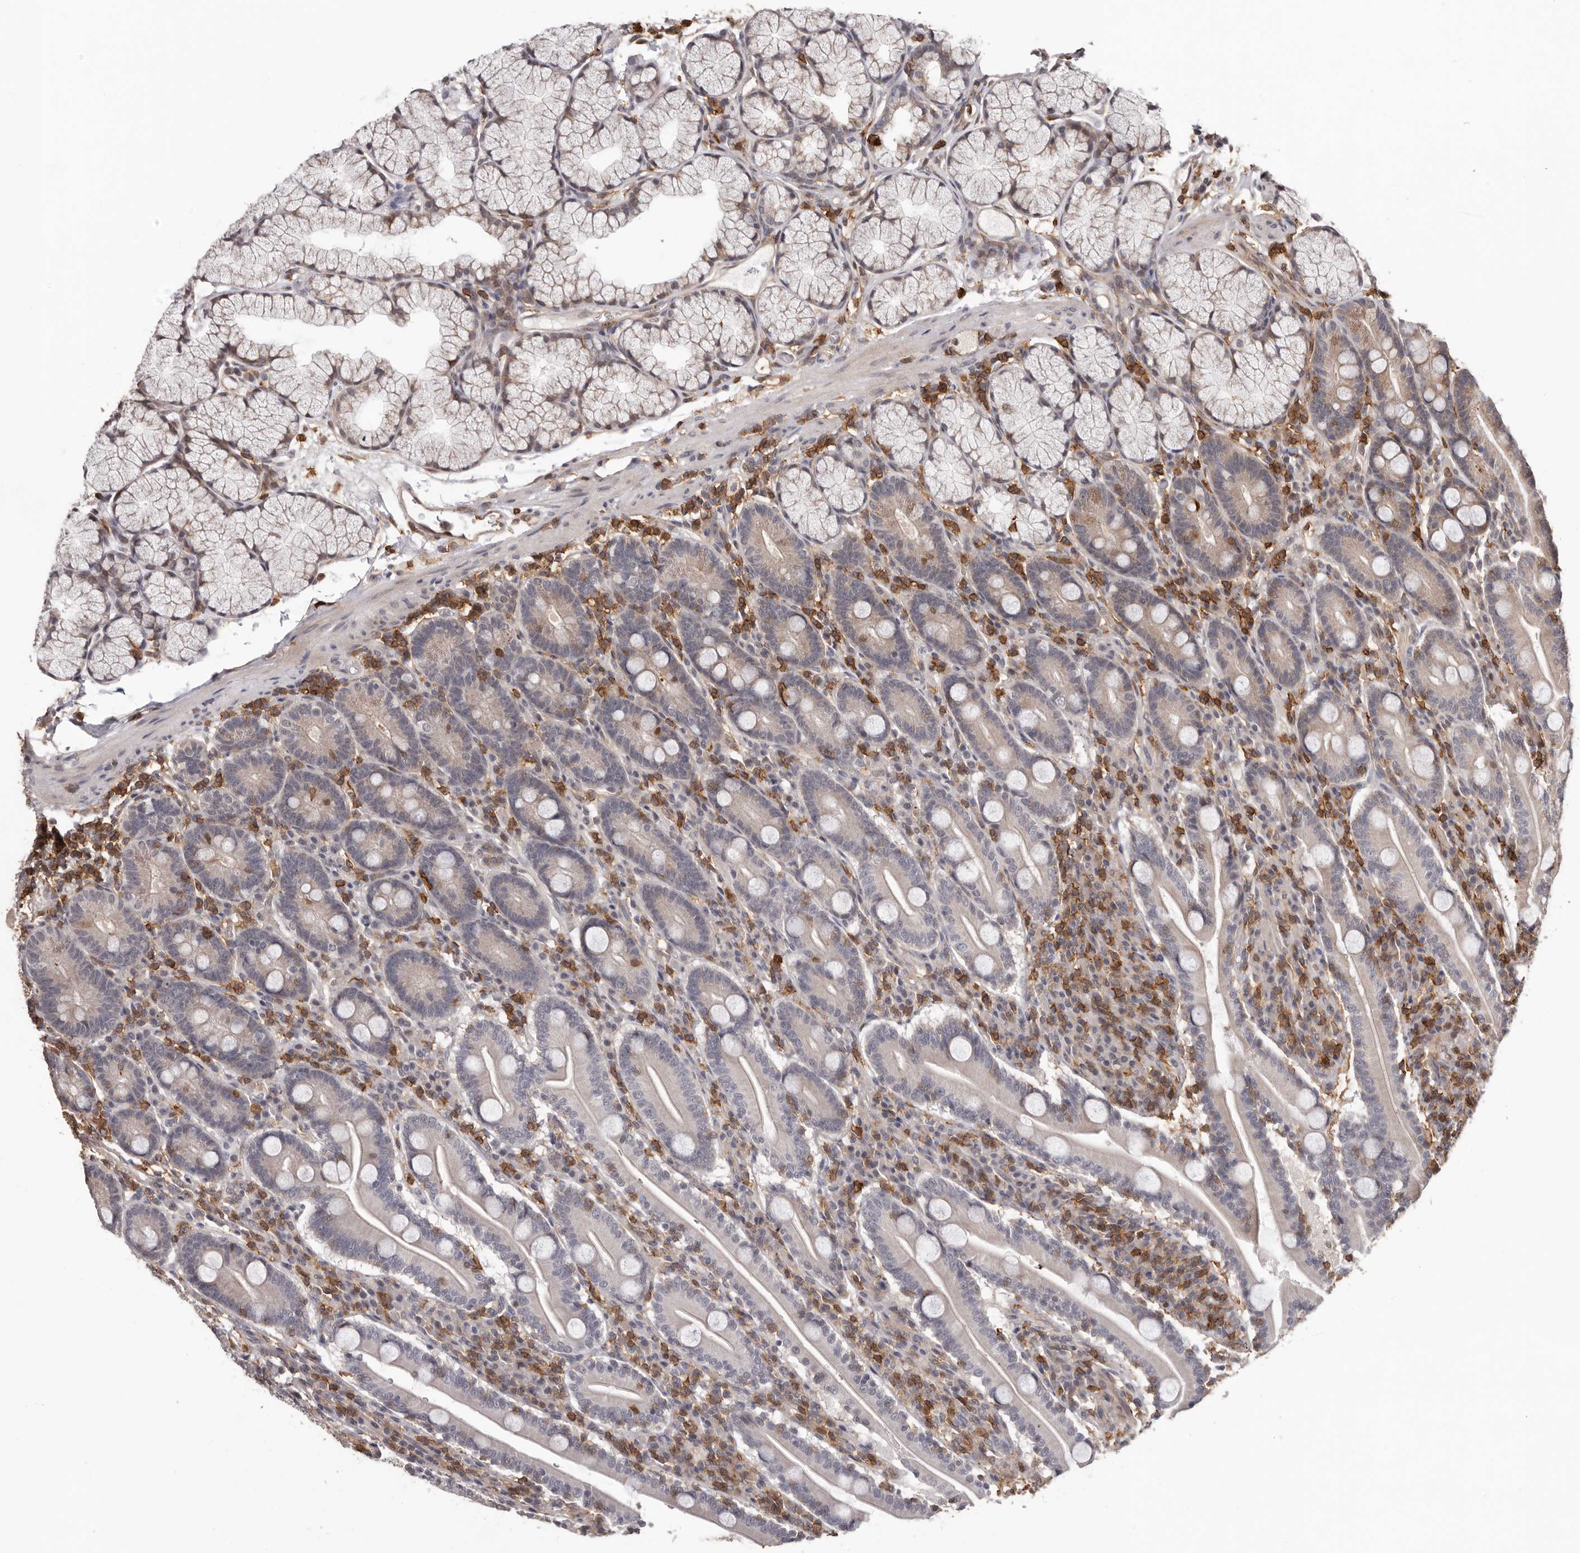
{"staining": {"intensity": "weak", "quantity": "<25%", "location": "cytoplasmic/membranous"}, "tissue": "duodenum", "cell_type": "Glandular cells", "image_type": "normal", "snomed": [{"axis": "morphology", "description": "Normal tissue, NOS"}, {"axis": "topography", "description": "Duodenum"}], "caption": "Immunohistochemical staining of normal duodenum demonstrates no significant staining in glandular cells. (Brightfield microscopy of DAB (3,3'-diaminobenzidine) IHC at high magnification).", "gene": "PRR12", "patient": {"sex": "male", "age": 35}}